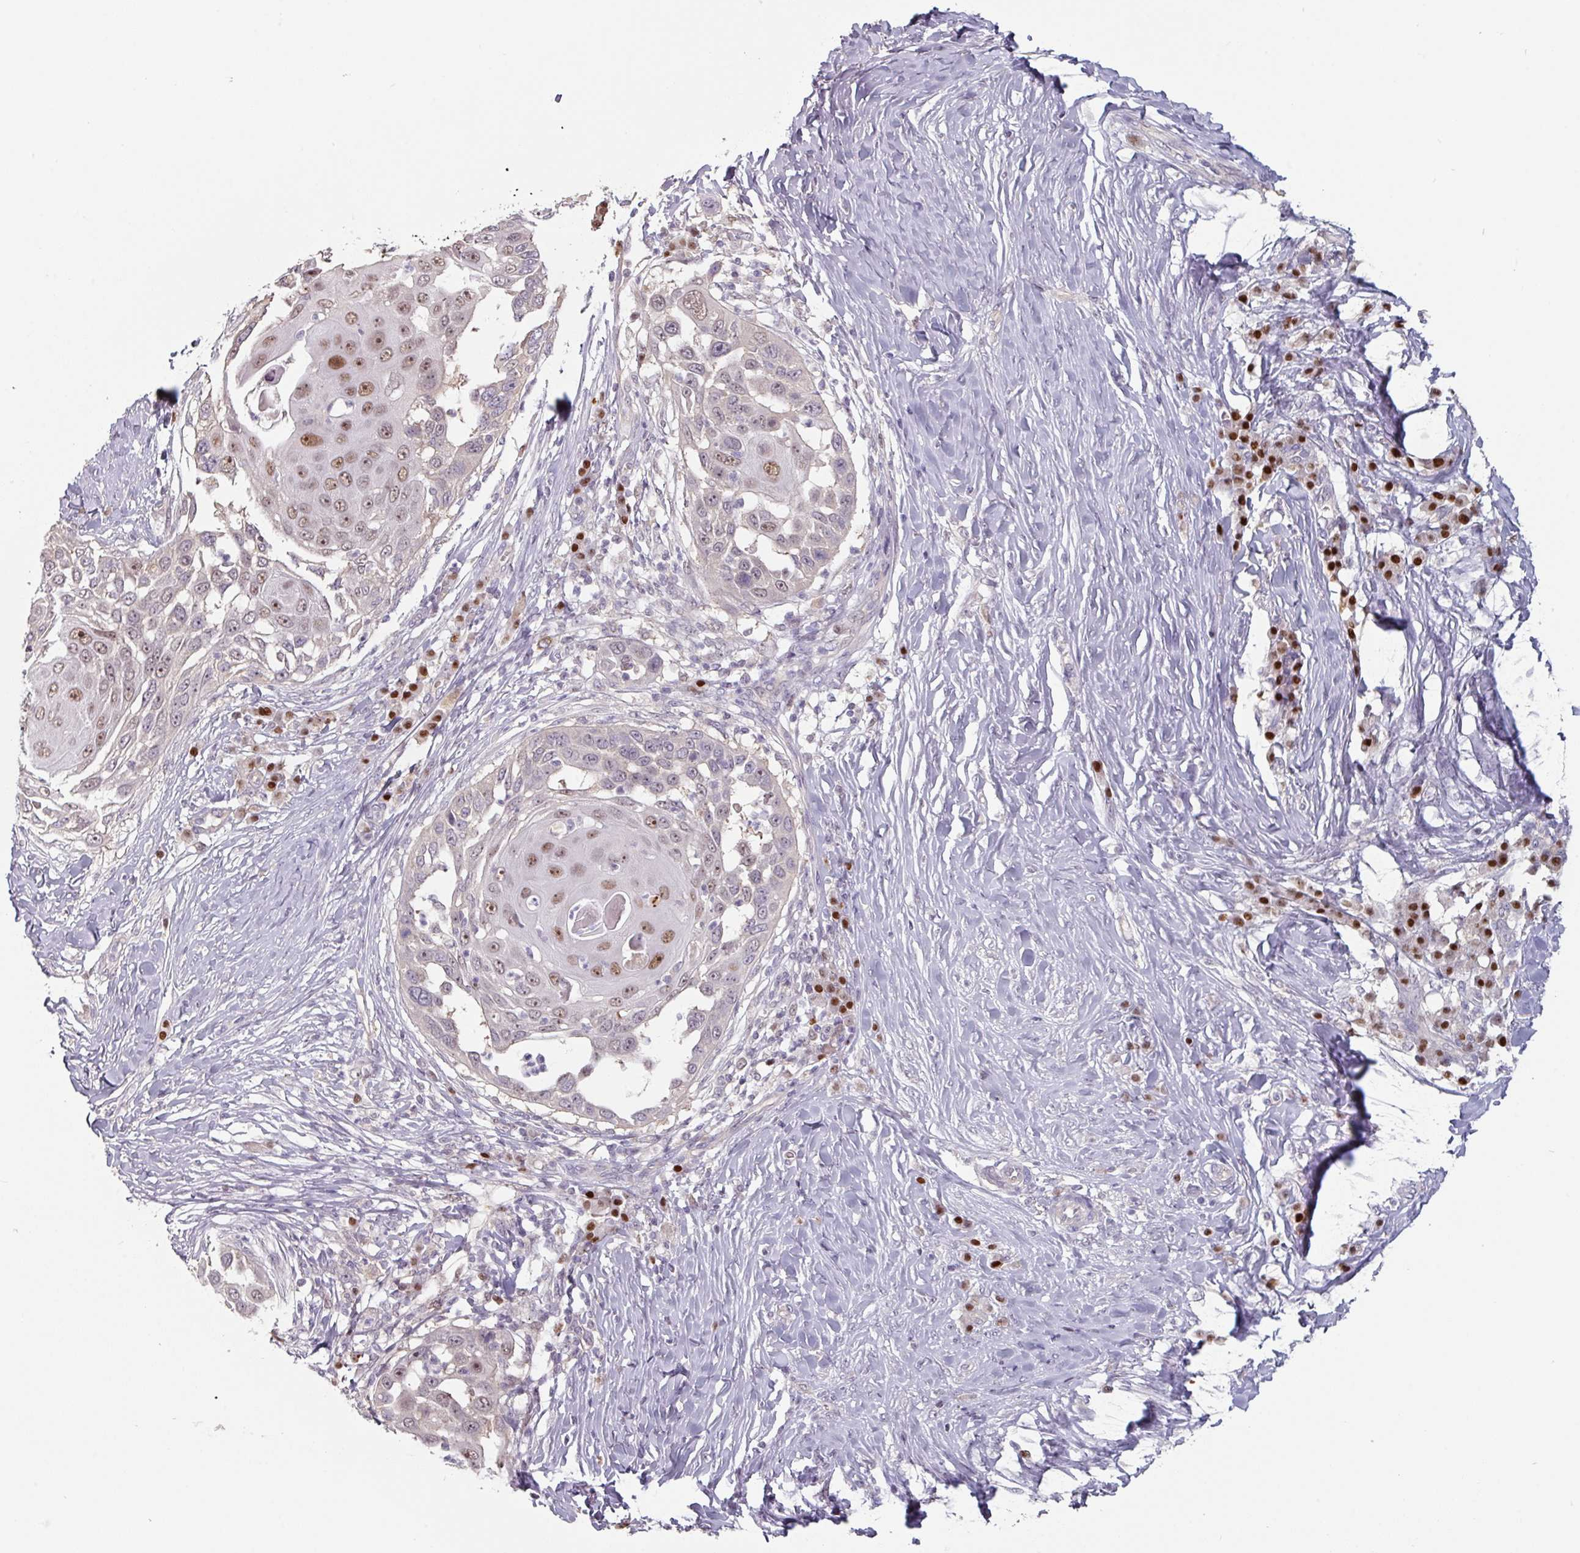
{"staining": {"intensity": "moderate", "quantity": "25%-75%", "location": "nuclear"}, "tissue": "skin cancer", "cell_type": "Tumor cells", "image_type": "cancer", "snomed": [{"axis": "morphology", "description": "Squamous cell carcinoma, NOS"}, {"axis": "topography", "description": "Skin"}], "caption": "Immunohistochemical staining of human squamous cell carcinoma (skin) reveals medium levels of moderate nuclear protein staining in about 25%-75% of tumor cells. (Brightfield microscopy of DAB IHC at high magnification).", "gene": "ZBTB6", "patient": {"sex": "female", "age": 44}}